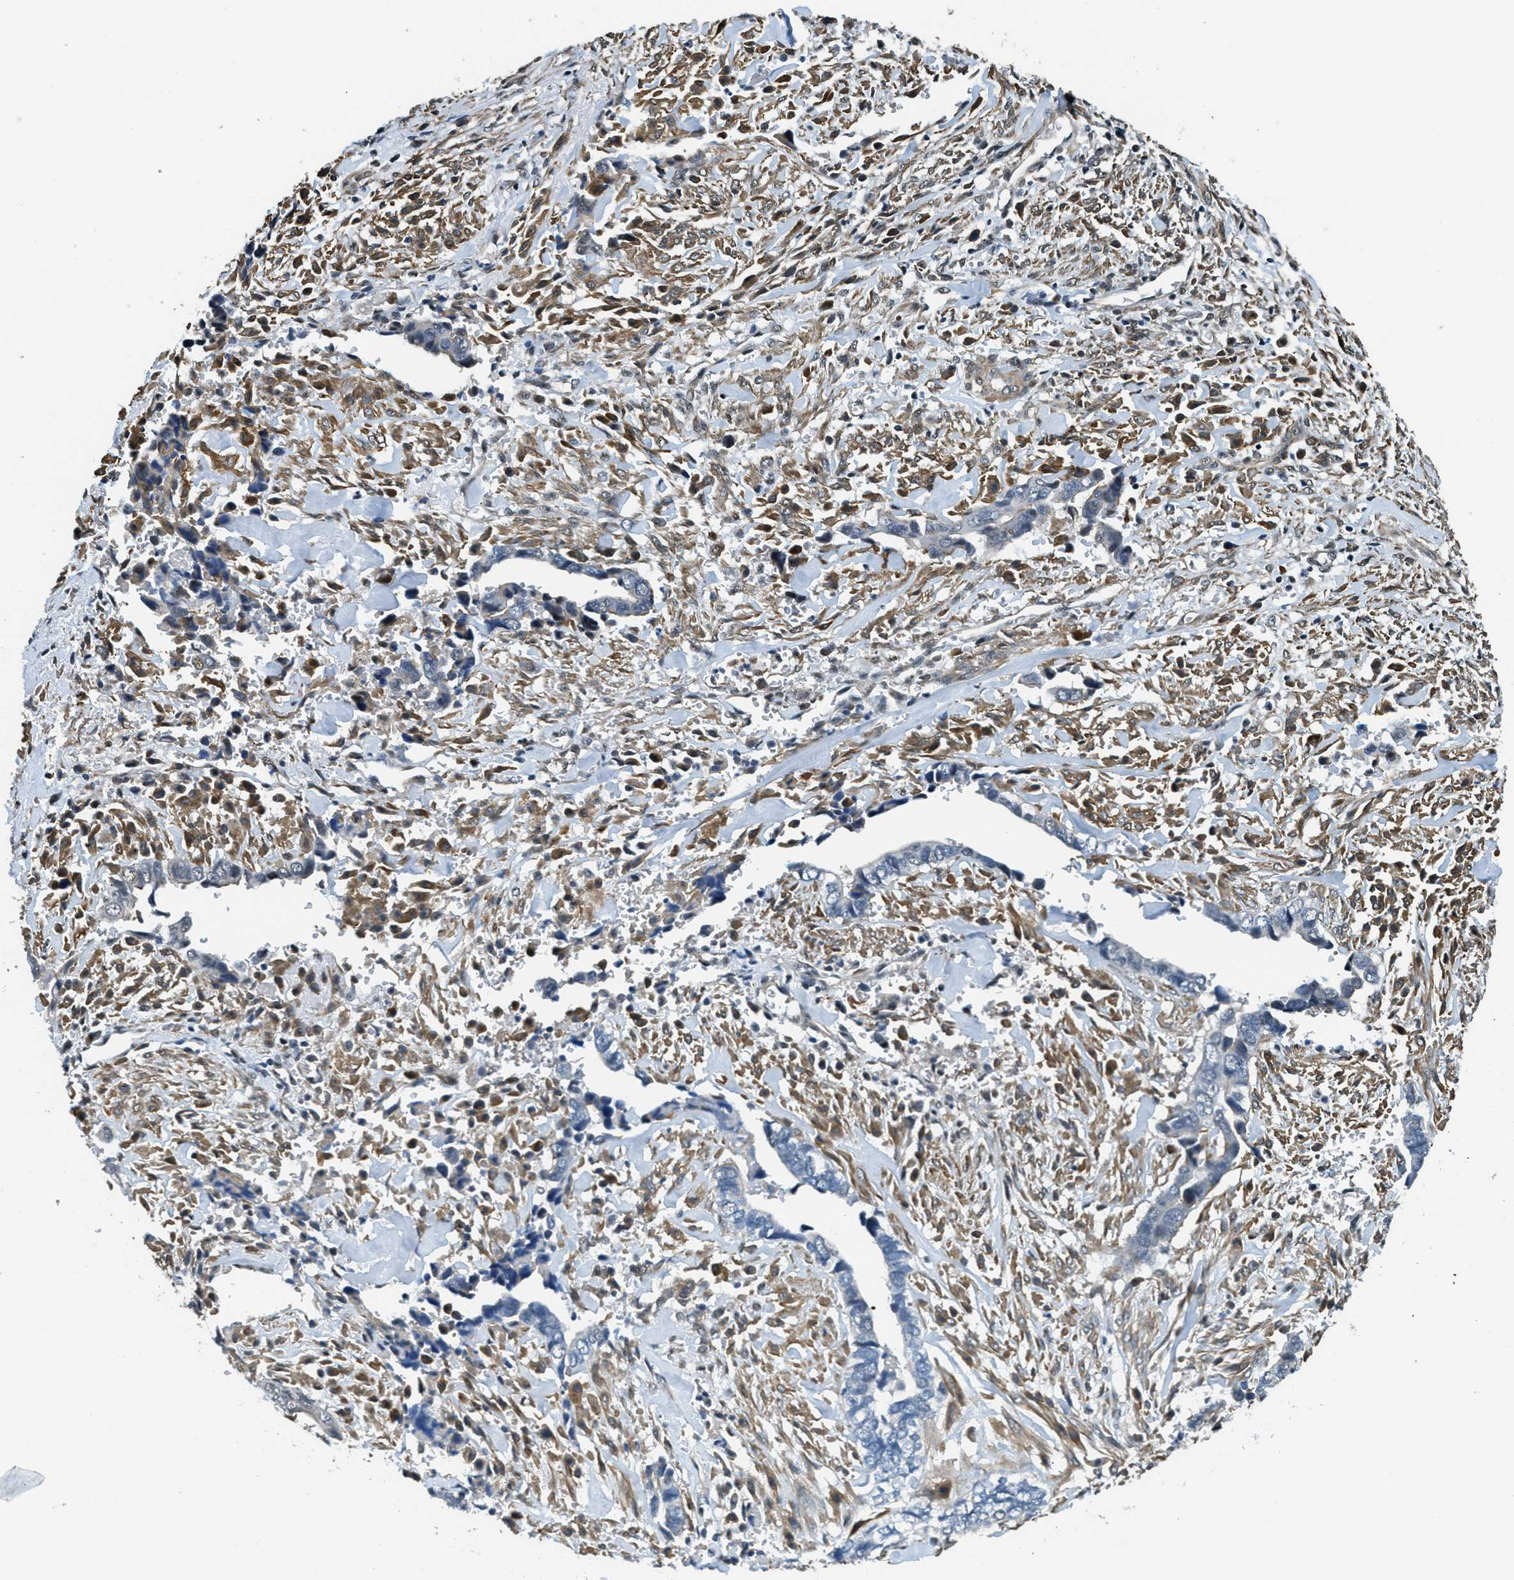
{"staining": {"intensity": "weak", "quantity": "<25%", "location": "nuclear"}, "tissue": "liver cancer", "cell_type": "Tumor cells", "image_type": "cancer", "snomed": [{"axis": "morphology", "description": "Cholangiocarcinoma"}, {"axis": "topography", "description": "Liver"}], "caption": "The photomicrograph demonstrates no staining of tumor cells in cholangiocarcinoma (liver).", "gene": "CFAP36", "patient": {"sex": "female", "age": 79}}